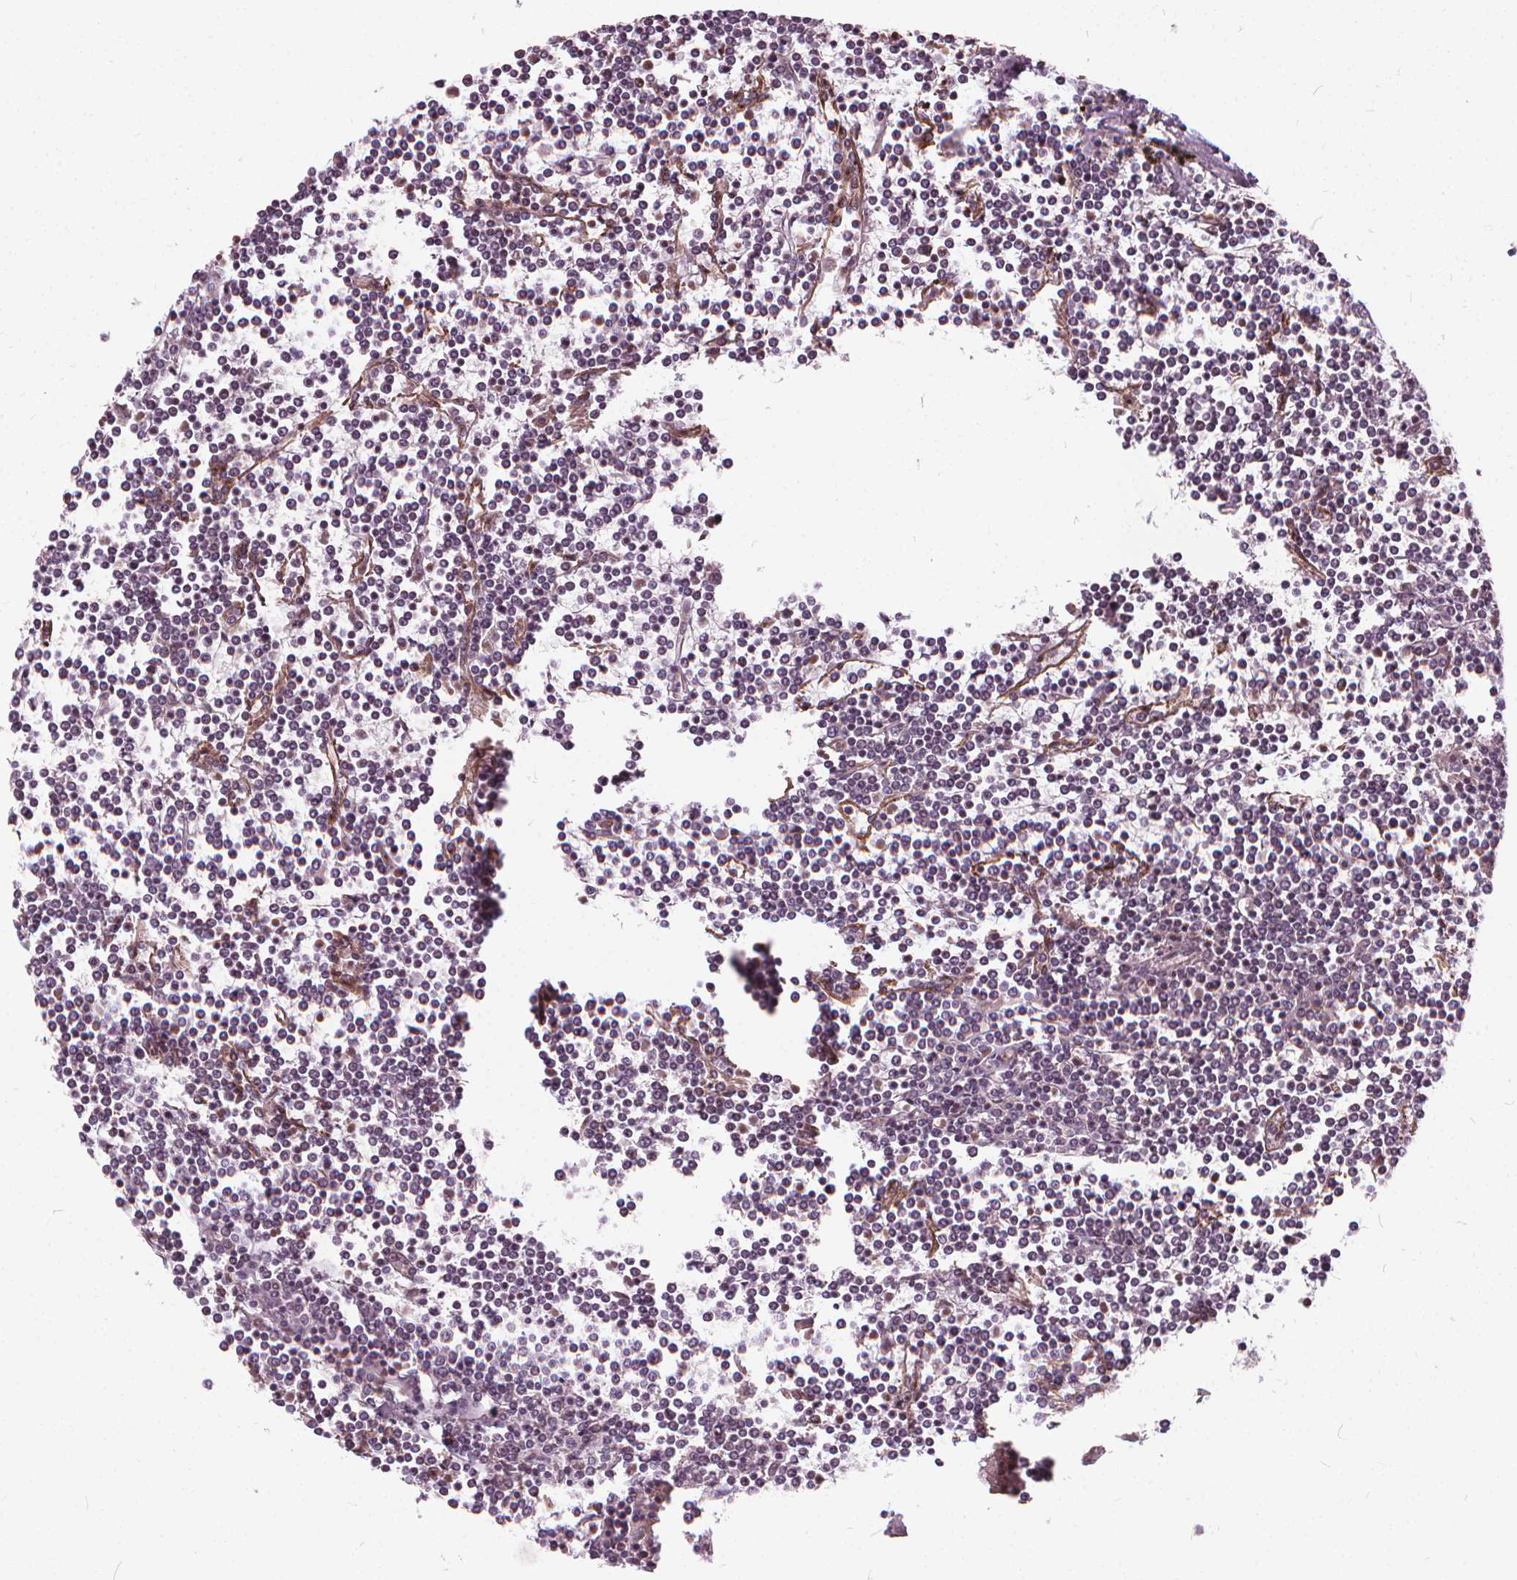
{"staining": {"intensity": "negative", "quantity": "none", "location": "none"}, "tissue": "lymphoma", "cell_type": "Tumor cells", "image_type": "cancer", "snomed": [{"axis": "morphology", "description": "Malignant lymphoma, non-Hodgkin's type, Low grade"}, {"axis": "topography", "description": "Spleen"}], "caption": "Tumor cells show no significant protein expression in malignant lymphoma, non-Hodgkin's type (low-grade). (DAB (3,3'-diaminobenzidine) IHC, high magnification).", "gene": "INPP5E", "patient": {"sex": "female", "age": 19}}